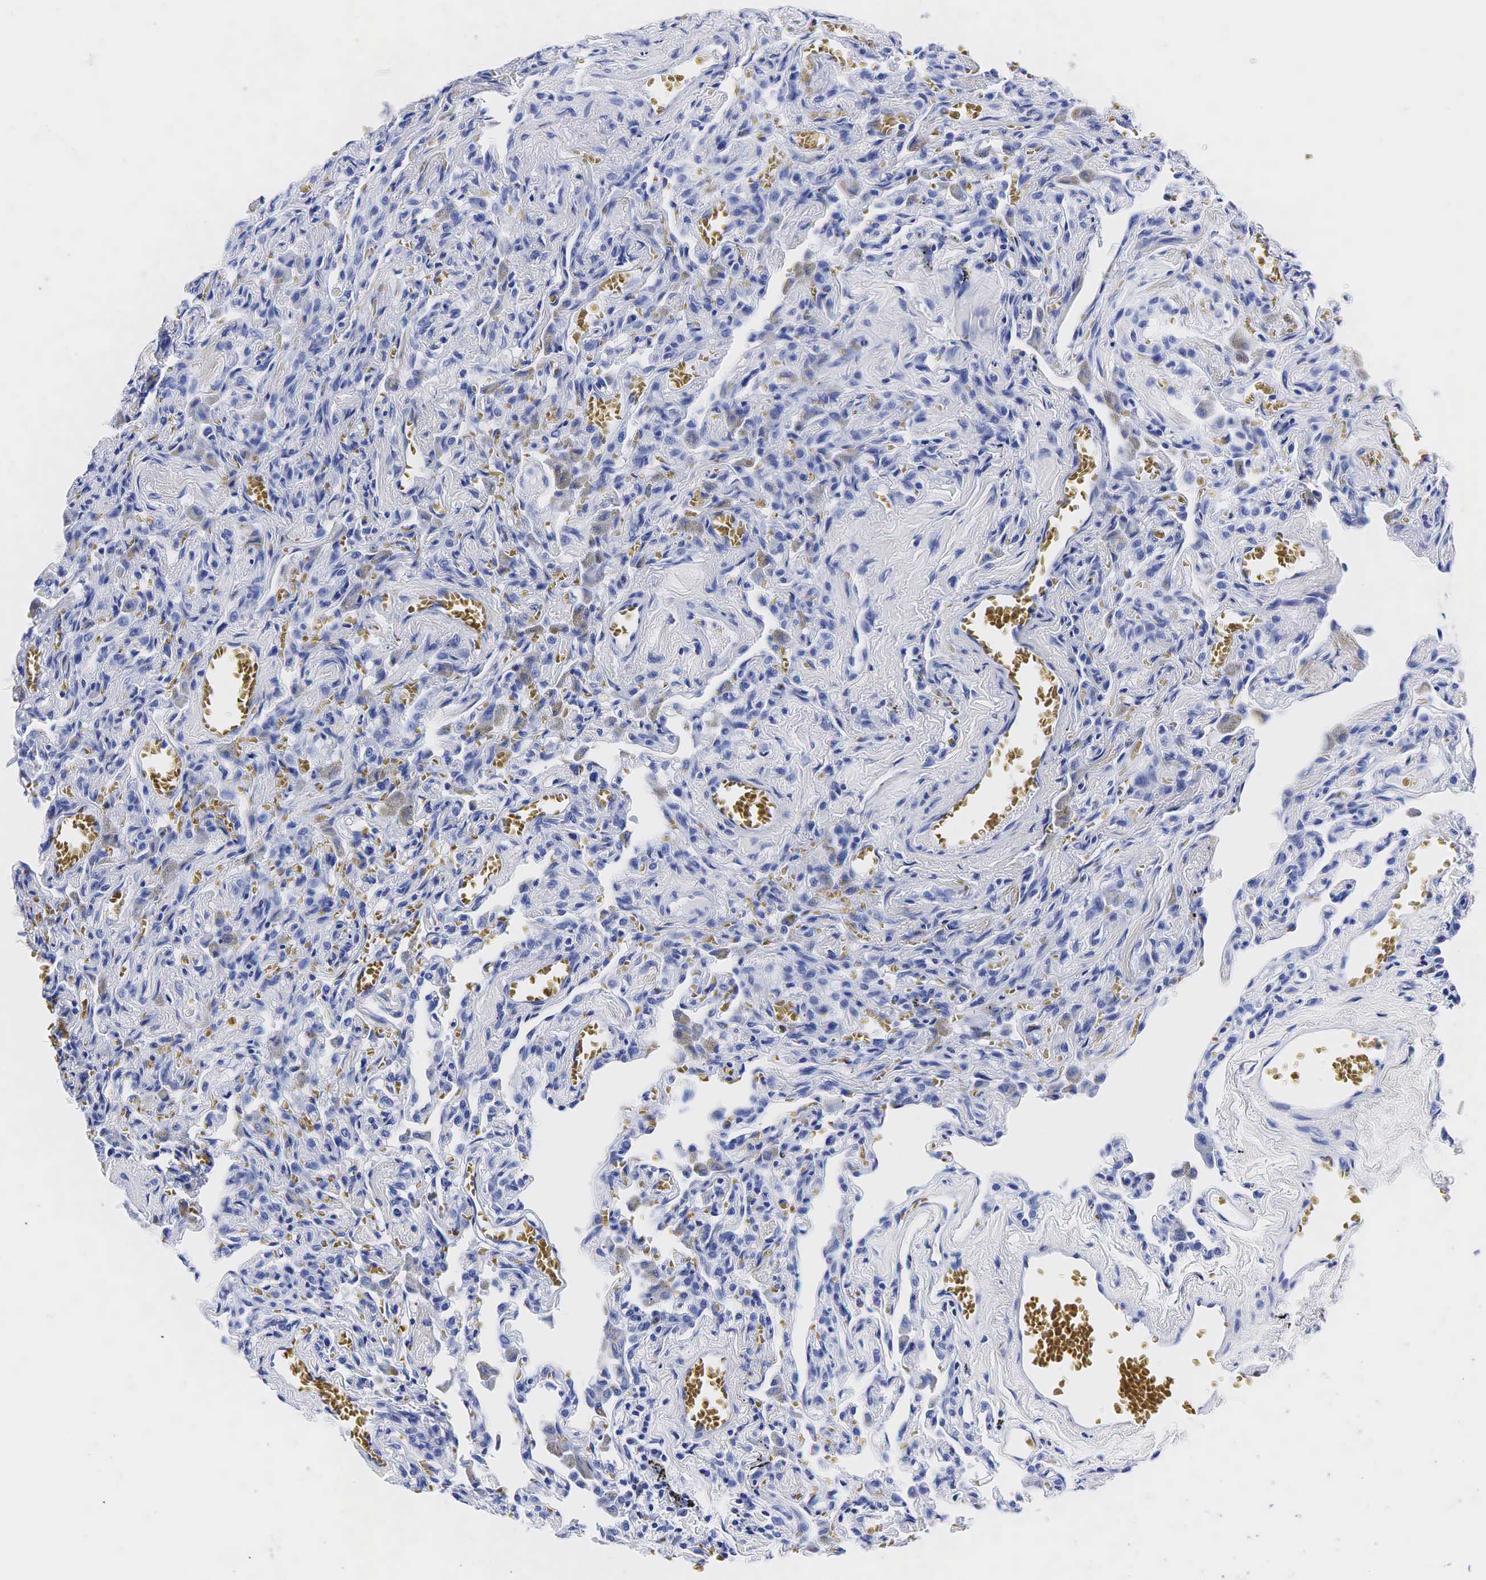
{"staining": {"intensity": "negative", "quantity": "none", "location": "none"}, "tissue": "lung", "cell_type": "Alveolar cells", "image_type": "normal", "snomed": [{"axis": "morphology", "description": "Normal tissue, NOS"}, {"axis": "topography", "description": "Lung"}], "caption": "This is a photomicrograph of immunohistochemistry (IHC) staining of normal lung, which shows no positivity in alveolar cells.", "gene": "KLK3", "patient": {"sex": "male", "age": 73}}